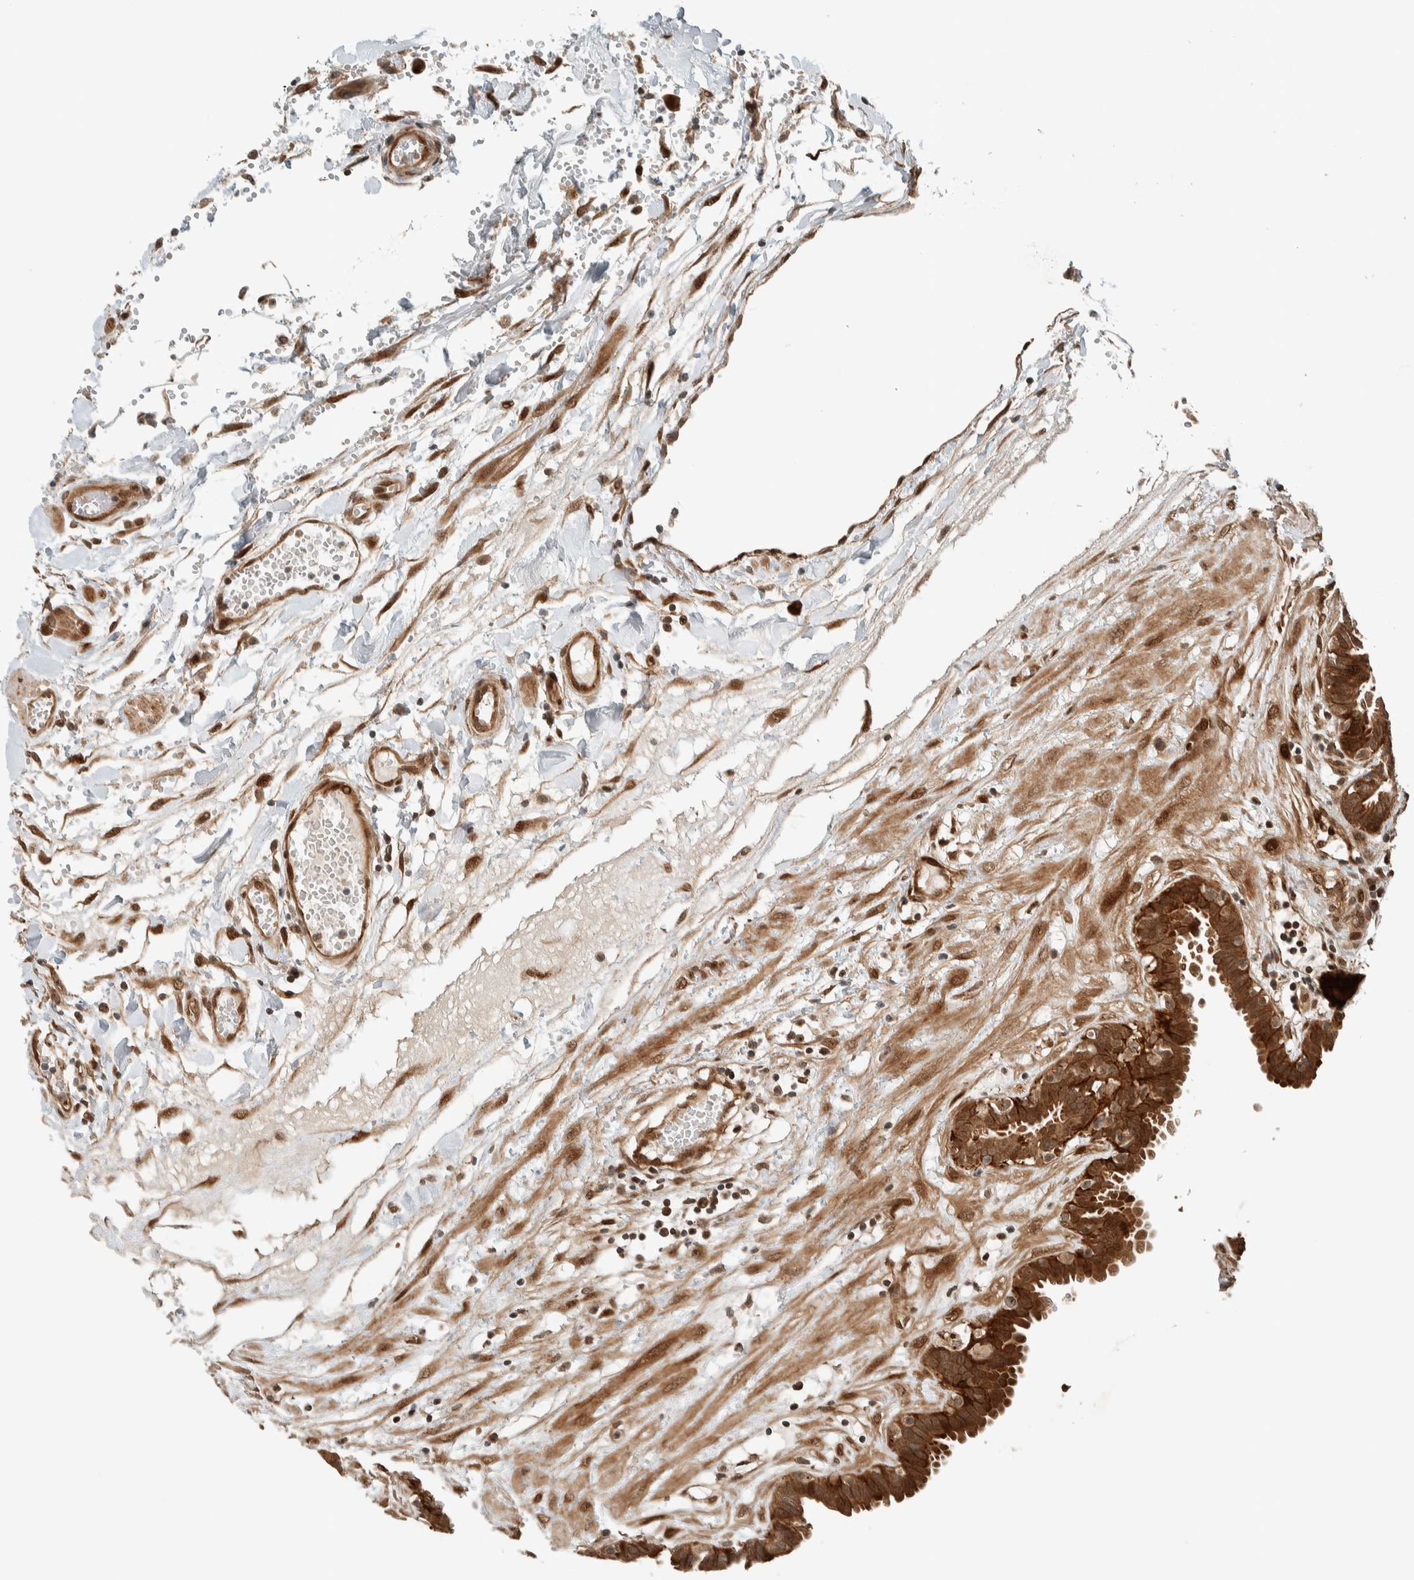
{"staining": {"intensity": "moderate", "quantity": ">75%", "location": "cytoplasmic/membranous,nuclear"}, "tissue": "fallopian tube", "cell_type": "Glandular cells", "image_type": "normal", "snomed": [{"axis": "morphology", "description": "Normal tissue, NOS"}, {"axis": "topography", "description": "Fallopian tube"}, {"axis": "topography", "description": "Placenta"}], "caption": "A high-resolution image shows immunohistochemistry staining of normal fallopian tube, which exhibits moderate cytoplasmic/membranous,nuclear expression in about >75% of glandular cells.", "gene": "STXBP4", "patient": {"sex": "female", "age": 32}}